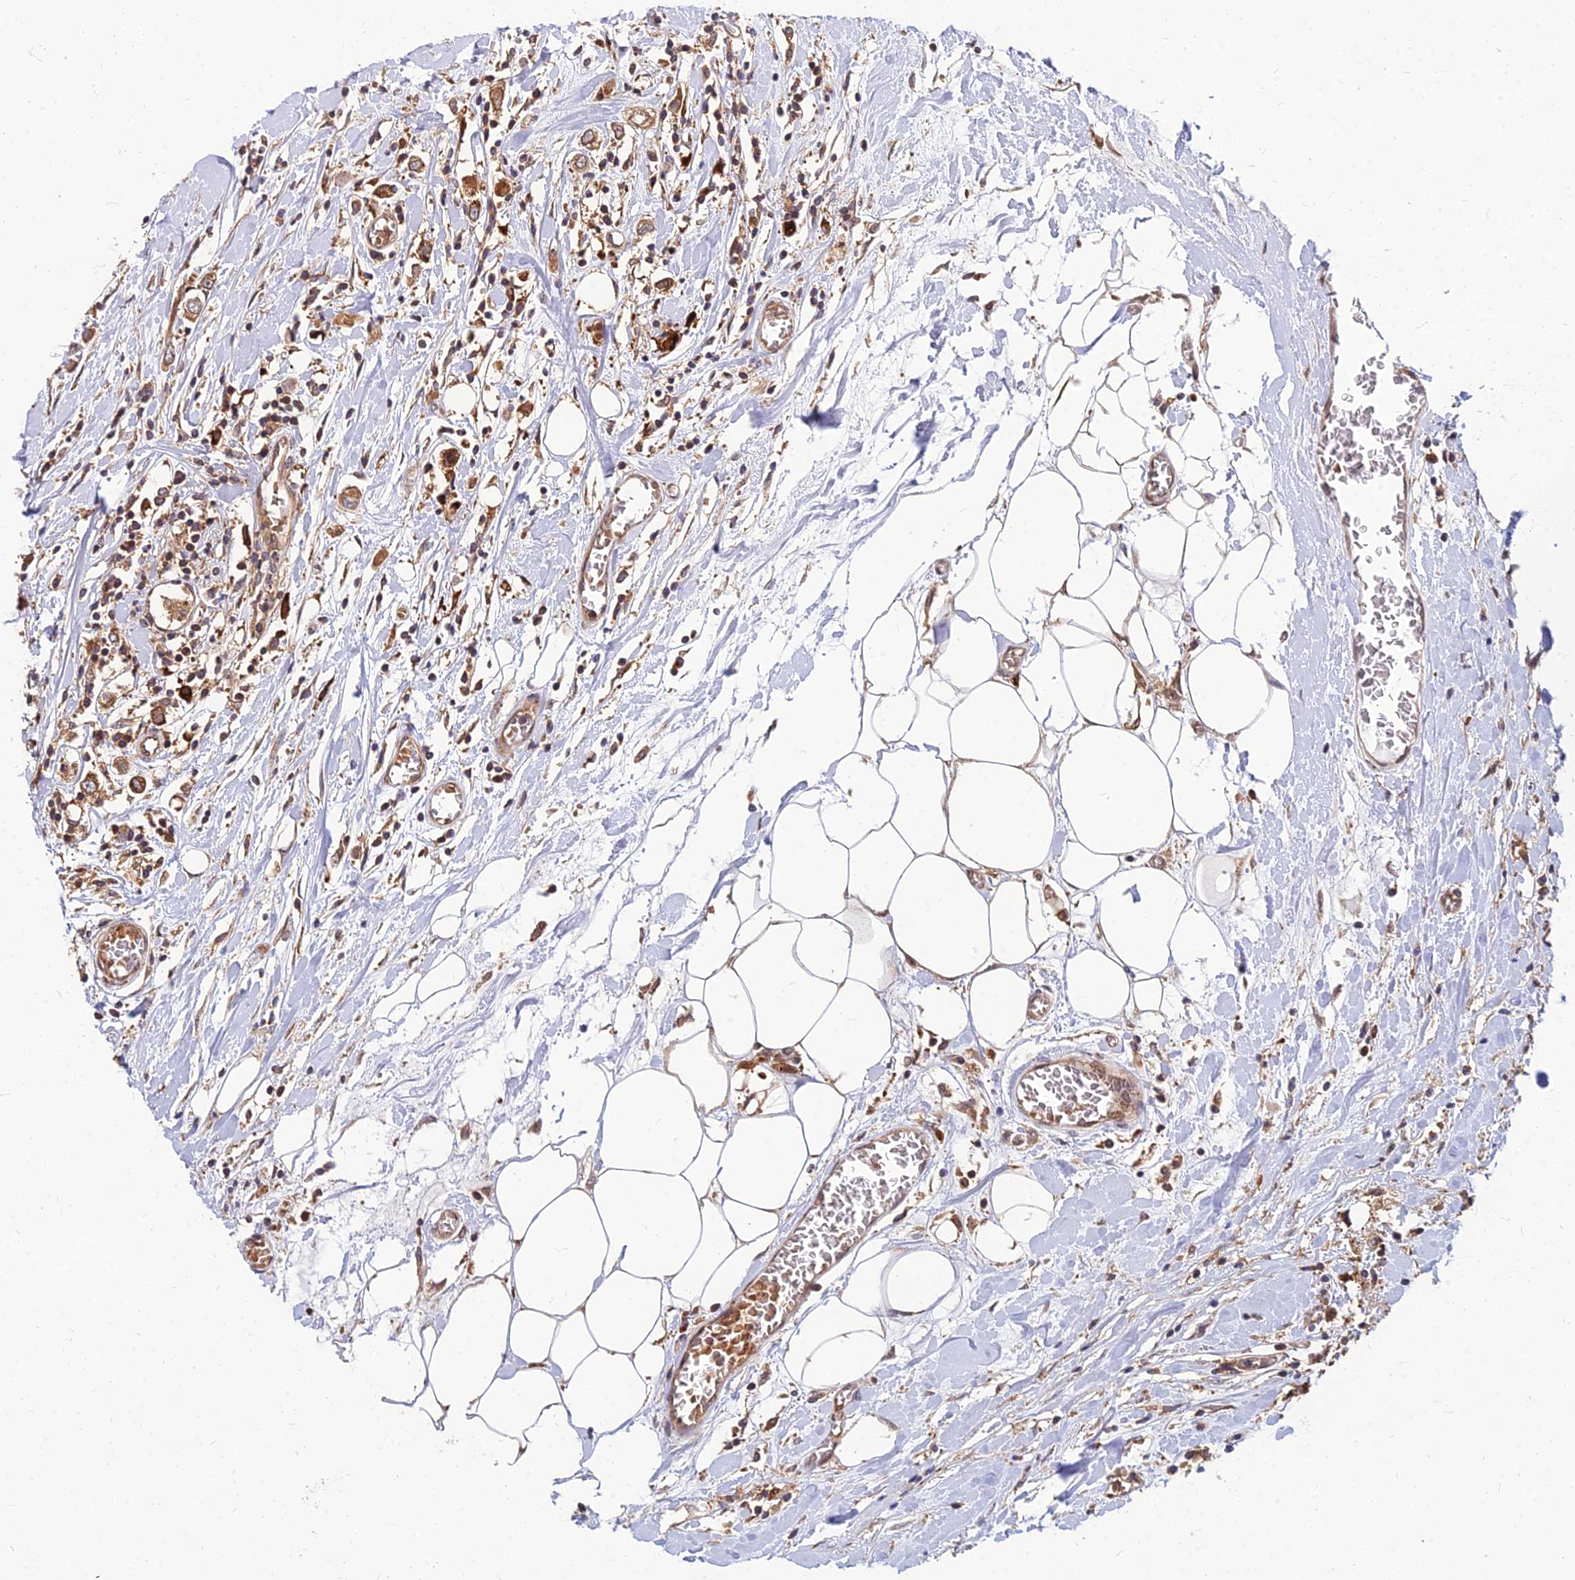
{"staining": {"intensity": "moderate", "quantity": ">75%", "location": "cytoplasmic/membranous"}, "tissue": "breast cancer", "cell_type": "Tumor cells", "image_type": "cancer", "snomed": [{"axis": "morphology", "description": "Duct carcinoma"}, {"axis": "topography", "description": "Breast"}], "caption": "Moderate cytoplasmic/membranous protein expression is appreciated in about >75% of tumor cells in intraductal carcinoma (breast). (brown staining indicates protein expression, while blue staining denotes nuclei).", "gene": "CCT6B", "patient": {"sex": "female", "age": 61}}